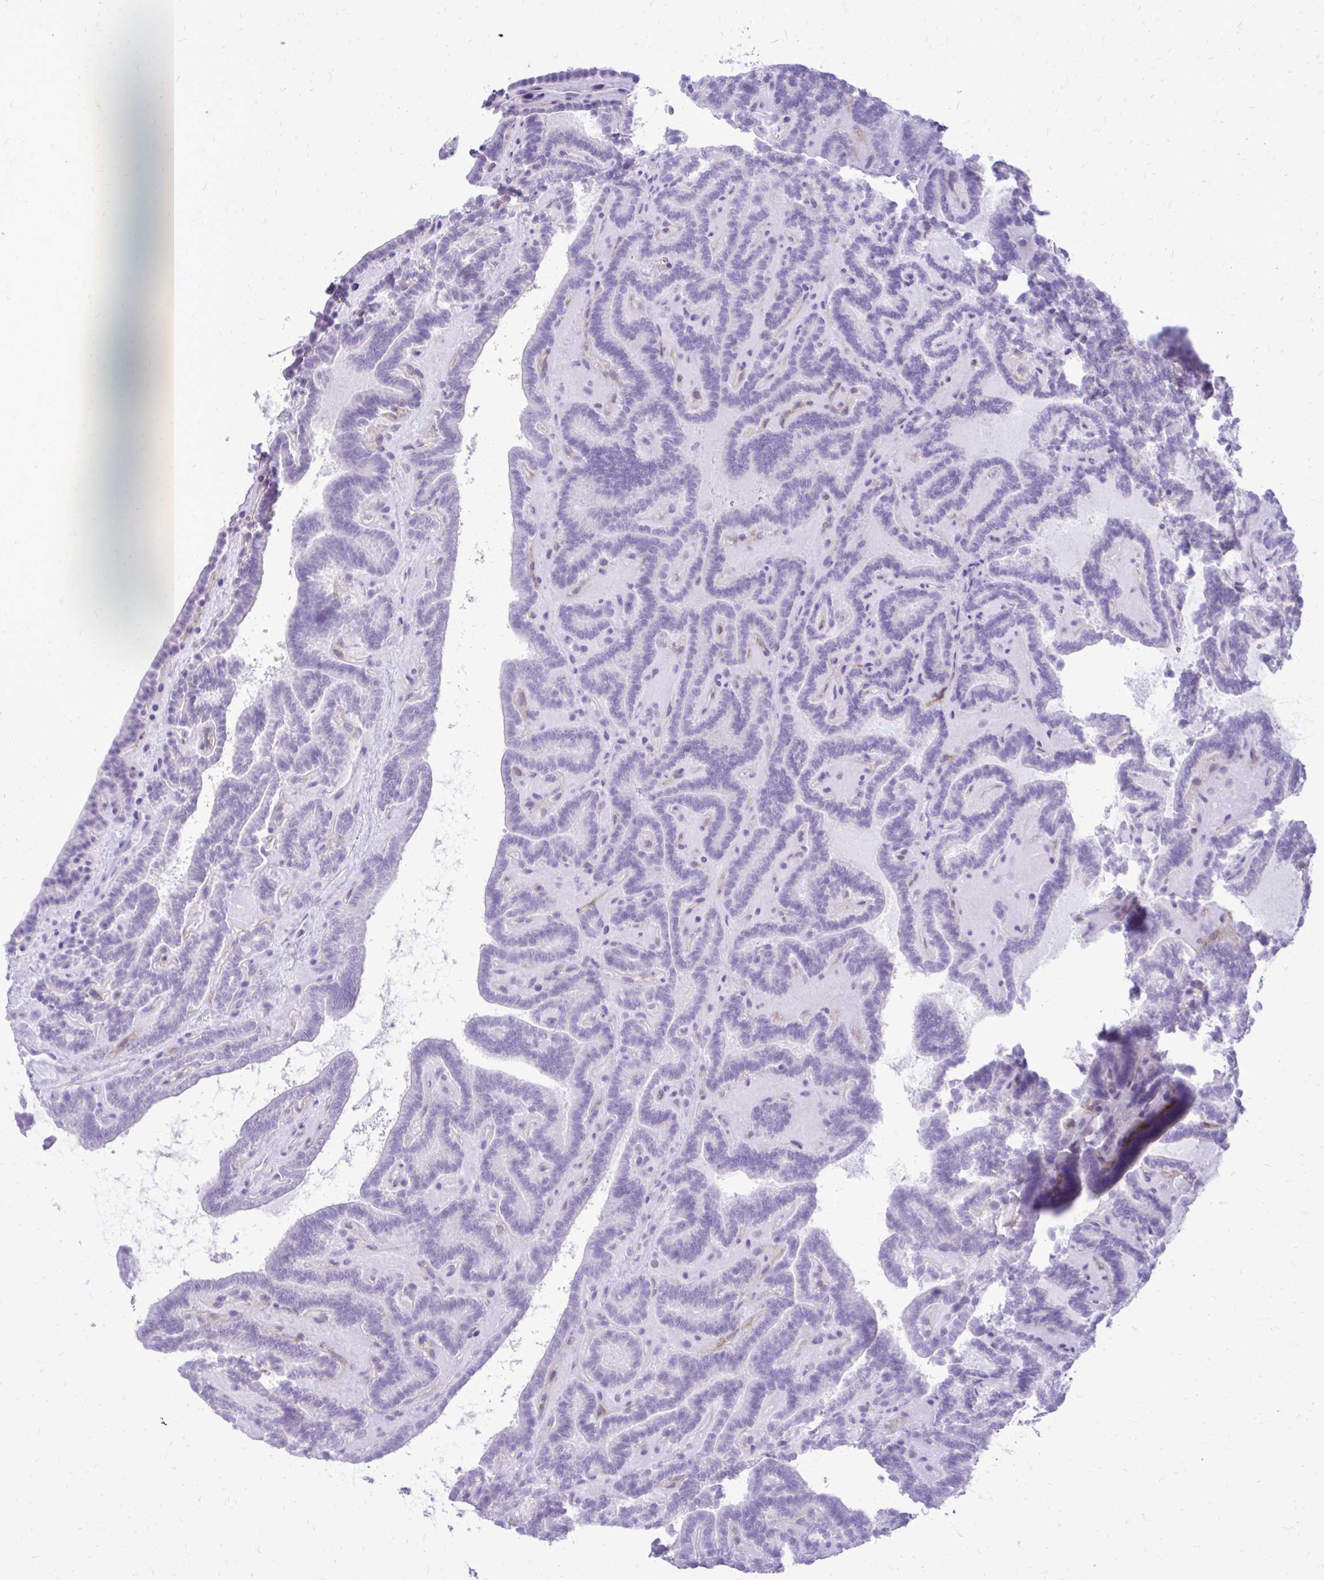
{"staining": {"intensity": "negative", "quantity": "none", "location": "none"}, "tissue": "thyroid cancer", "cell_type": "Tumor cells", "image_type": "cancer", "snomed": [{"axis": "morphology", "description": "Papillary adenocarcinoma, NOS"}, {"axis": "topography", "description": "Thyroid gland"}], "caption": "This is an immunohistochemistry (IHC) micrograph of thyroid cancer (papillary adenocarcinoma). There is no expression in tumor cells.", "gene": "PELI3", "patient": {"sex": "female", "age": 21}}